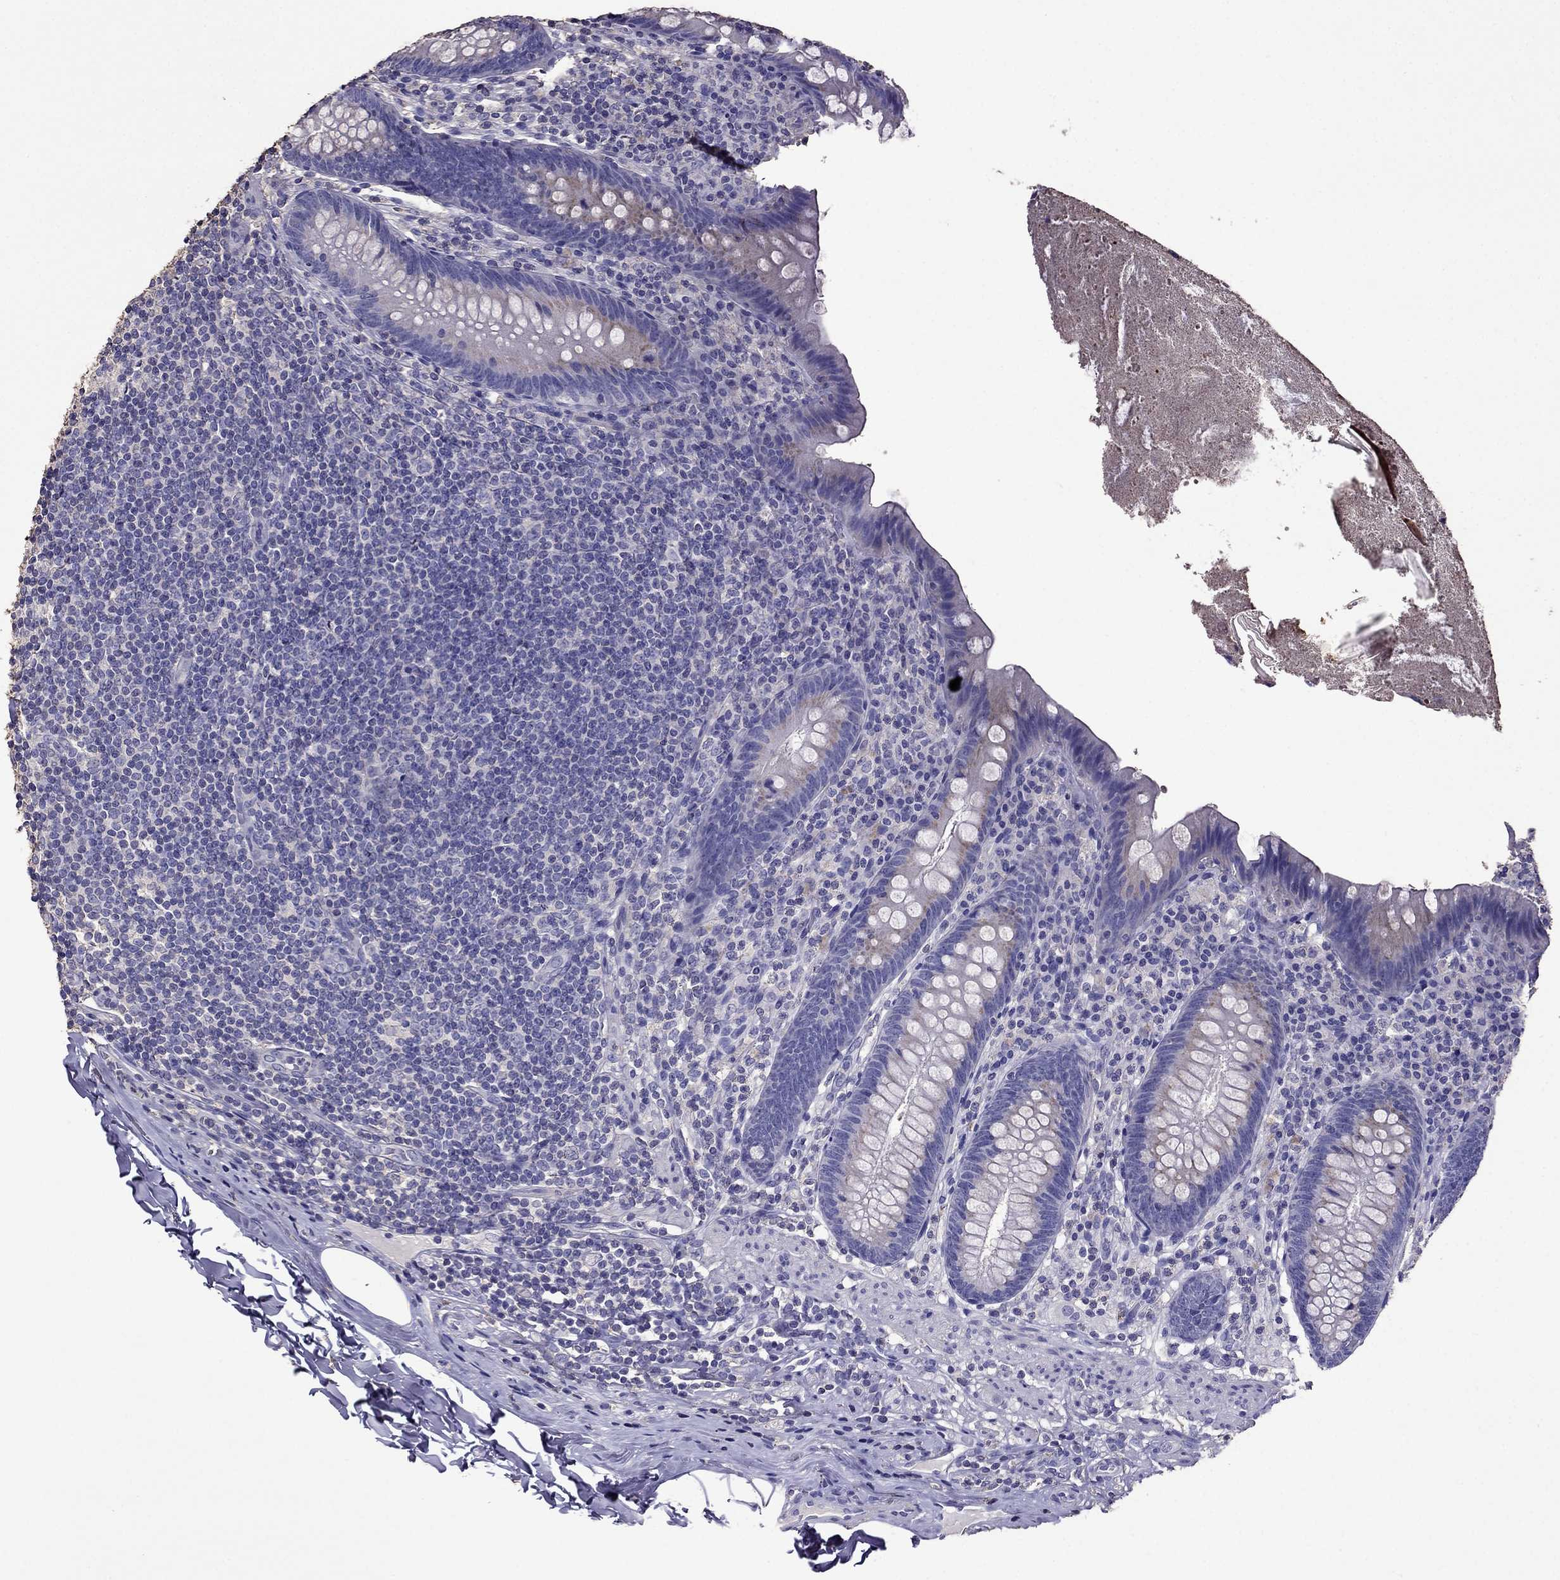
{"staining": {"intensity": "negative", "quantity": "none", "location": "none"}, "tissue": "appendix", "cell_type": "Glandular cells", "image_type": "normal", "snomed": [{"axis": "morphology", "description": "Normal tissue, NOS"}, {"axis": "topography", "description": "Appendix"}], "caption": "Glandular cells show no significant positivity in benign appendix. Brightfield microscopy of immunohistochemistry (IHC) stained with DAB (brown) and hematoxylin (blue), captured at high magnification.", "gene": "NKX3", "patient": {"sex": "male", "age": 47}}